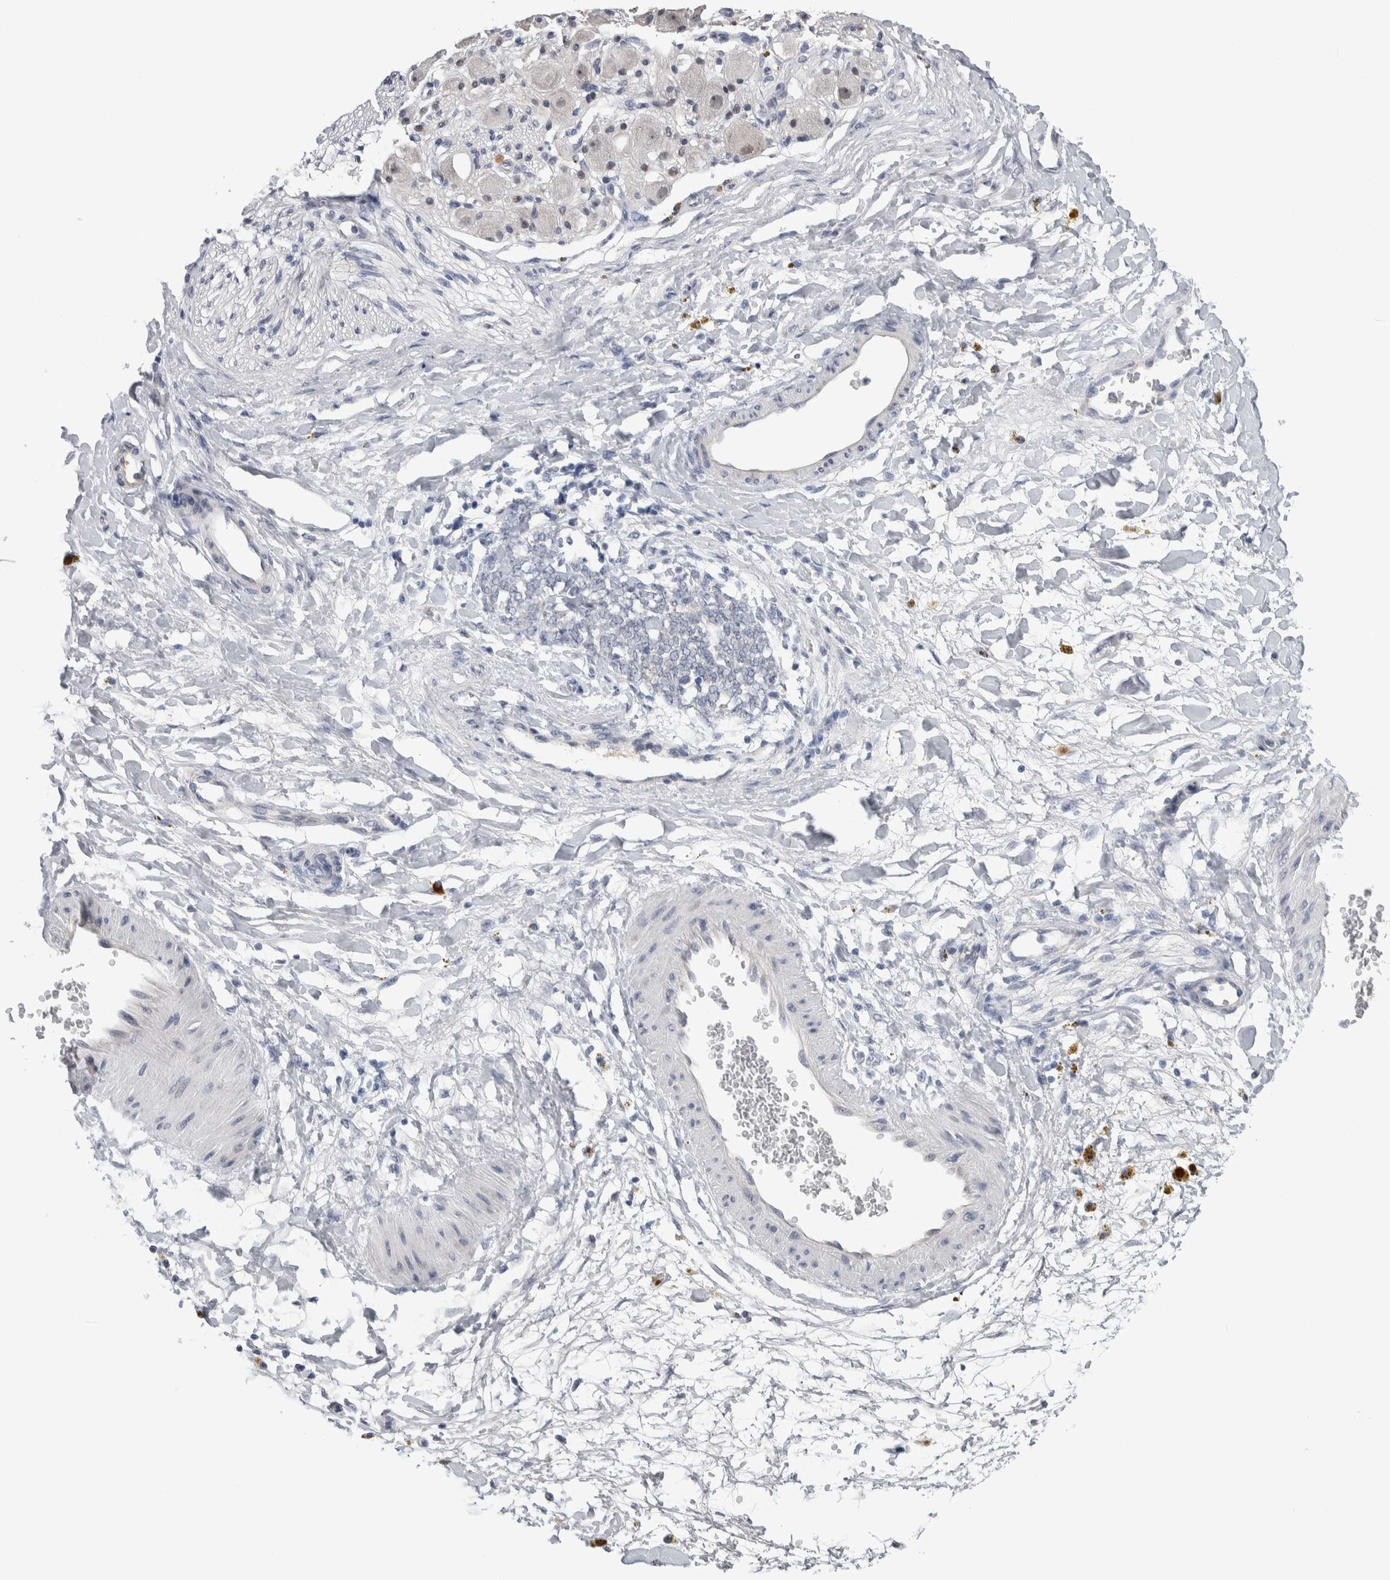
{"staining": {"intensity": "negative", "quantity": "none", "location": "none"}, "tissue": "adipose tissue", "cell_type": "Adipocytes", "image_type": "normal", "snomed": [{"axis": "morphology", "description": "Normal tissue, NOS"}, {"axis": "topography", "description": "Kidney"}, {"axis": "topography", "description": "Peripheral nerve tissue"}], "caption": "The photomicrograph shows no staining of adipocytes in normal adipose tissue.", "gene": "TMEM102", "patient": {"sex": "male", "age": 7}}